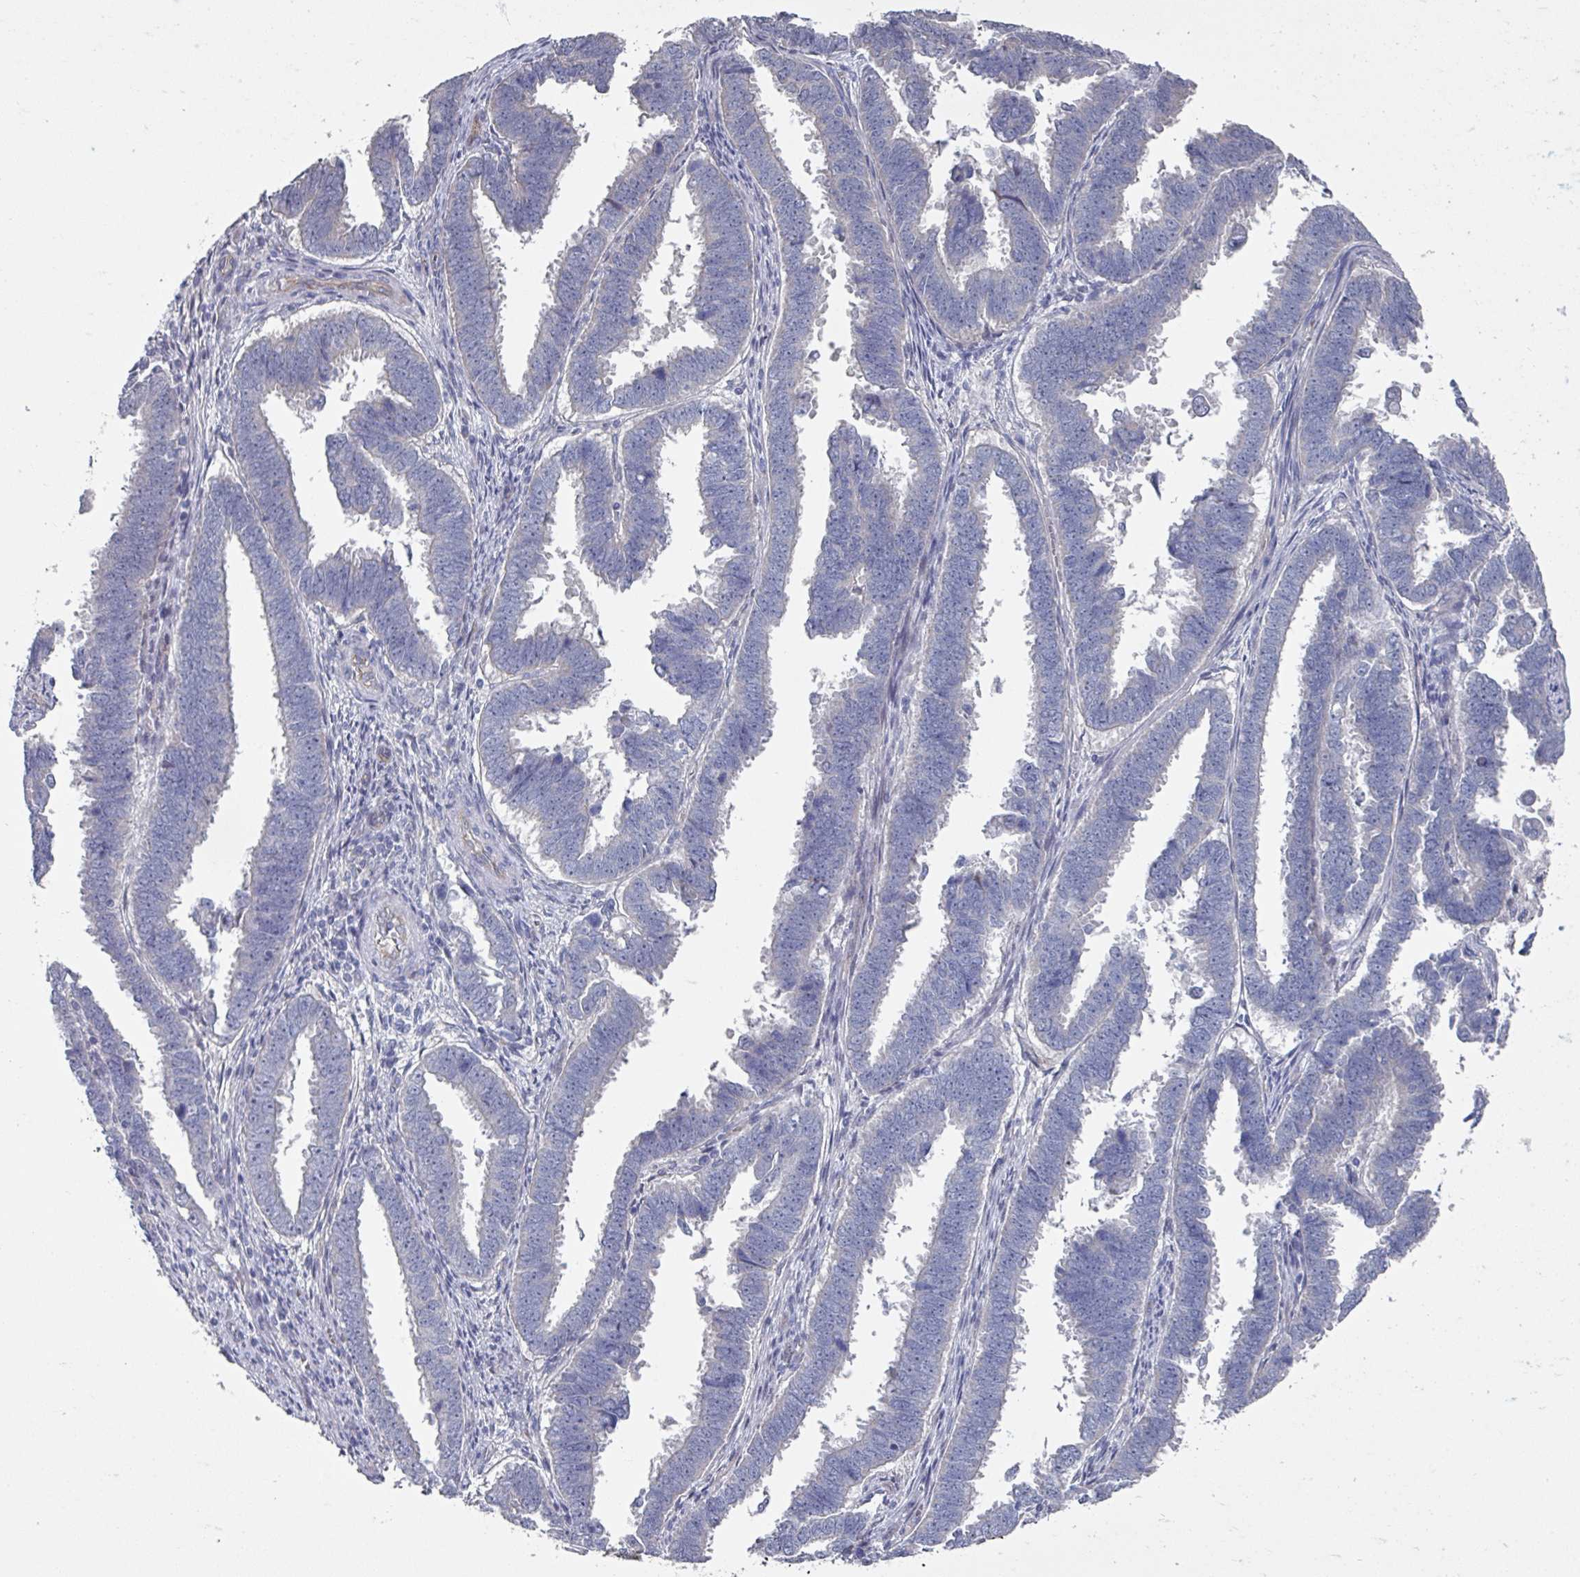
{"staining": {"intensity": "negative", "quantity": "none", "location": "none"}, "tissue": "endometrial cancer", "cell_type": "Tumor cells", "image_type": "cancer", "snomed": [{"axis": "morphology", "description": "Adenocarcinoma, NOS"}, {"axis": "topography", "description": "Endometrium"}], "caption": "Tumor cells show no significant protein expression in endometrial cancer.", "gene": "EFL1", "patient": {"sex": "female", "age": 75}}